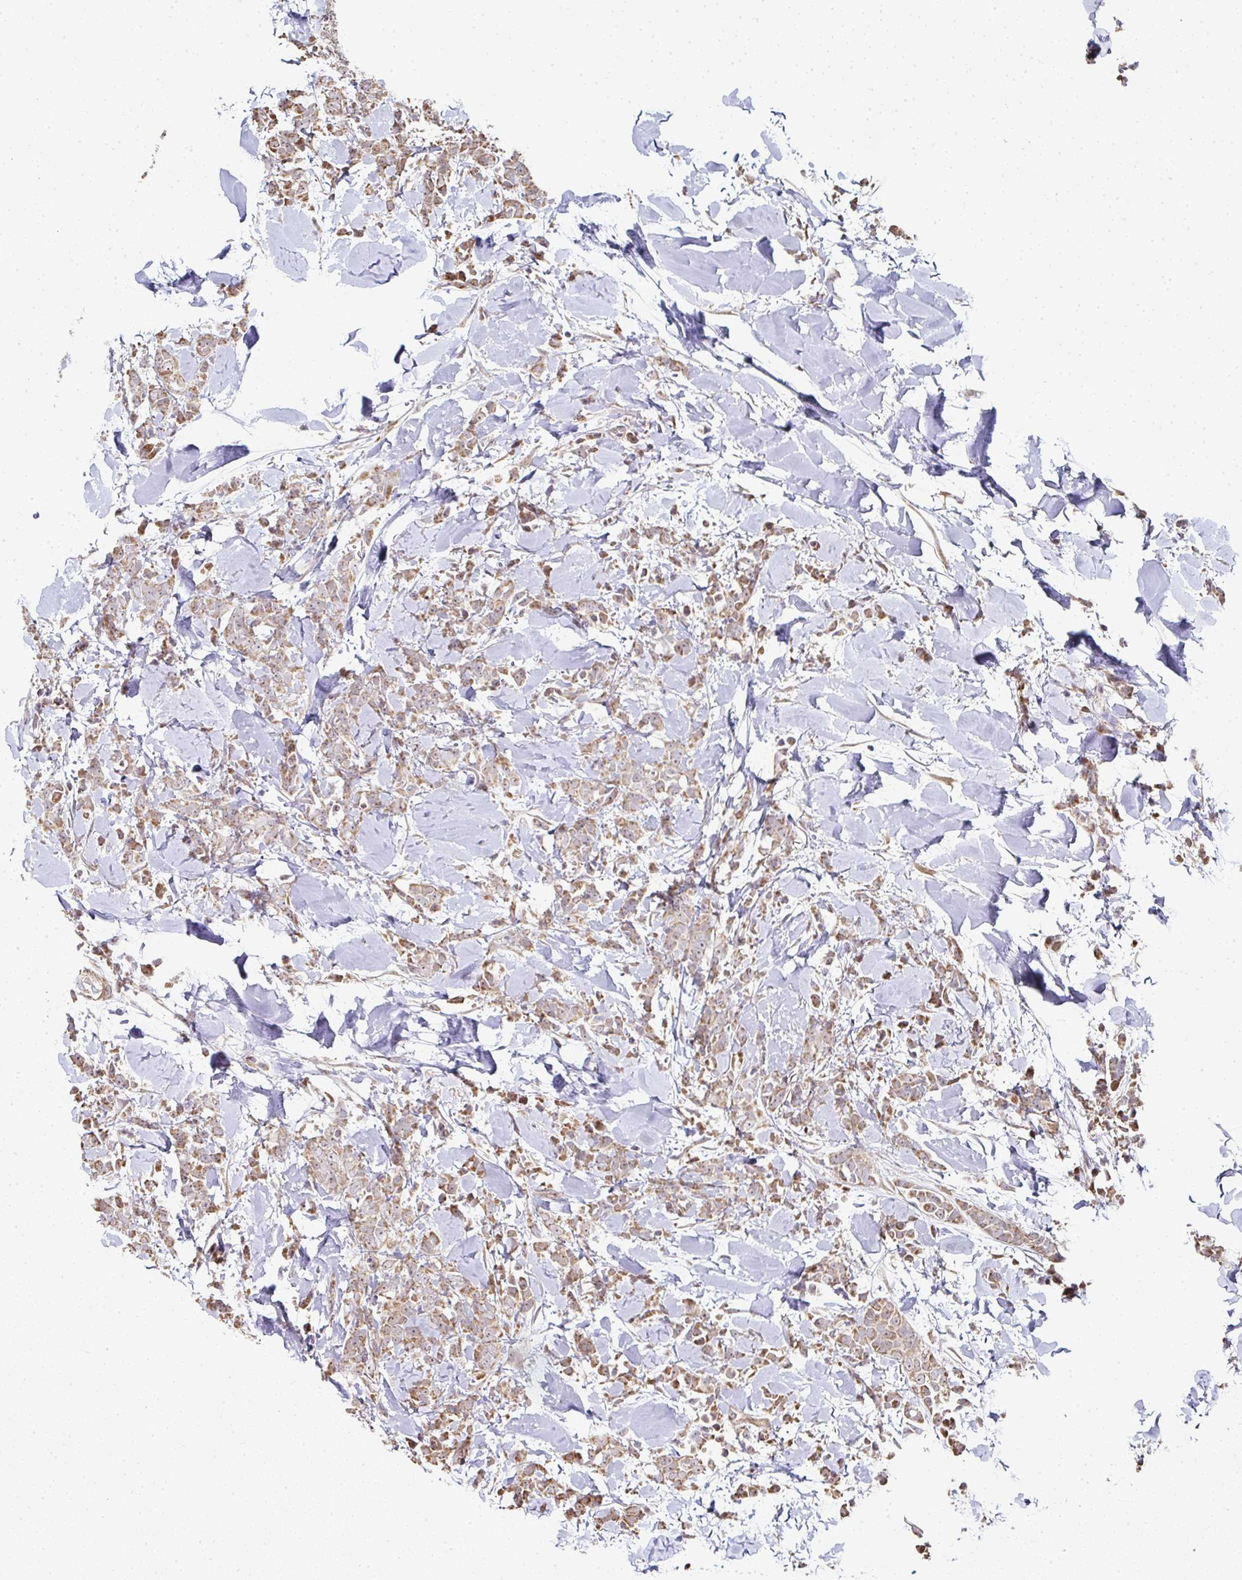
{"staining": {"intensity": "moderate", "quantity": ">75%", "location": "cytoplasmic/membranous"}, "tissue": "breast cancer", "cell_type": "Tumor cells", "image_type": "cancer", "snomed": [{"axis": "morphology", "description": "Lobular carcinoma"}, {"axis": "topography", "description": "Breast"}], "caption": "Breast cancer stained with DAB (3,3'-diaminobenzidine) immunohistochemistry displays medium levels of moderate cytoplasmic/membranous positivity in approximately >75% of tumor cells.", "gene": "AGTPBP1", "patient": {"sex": "female", "age": 91}}